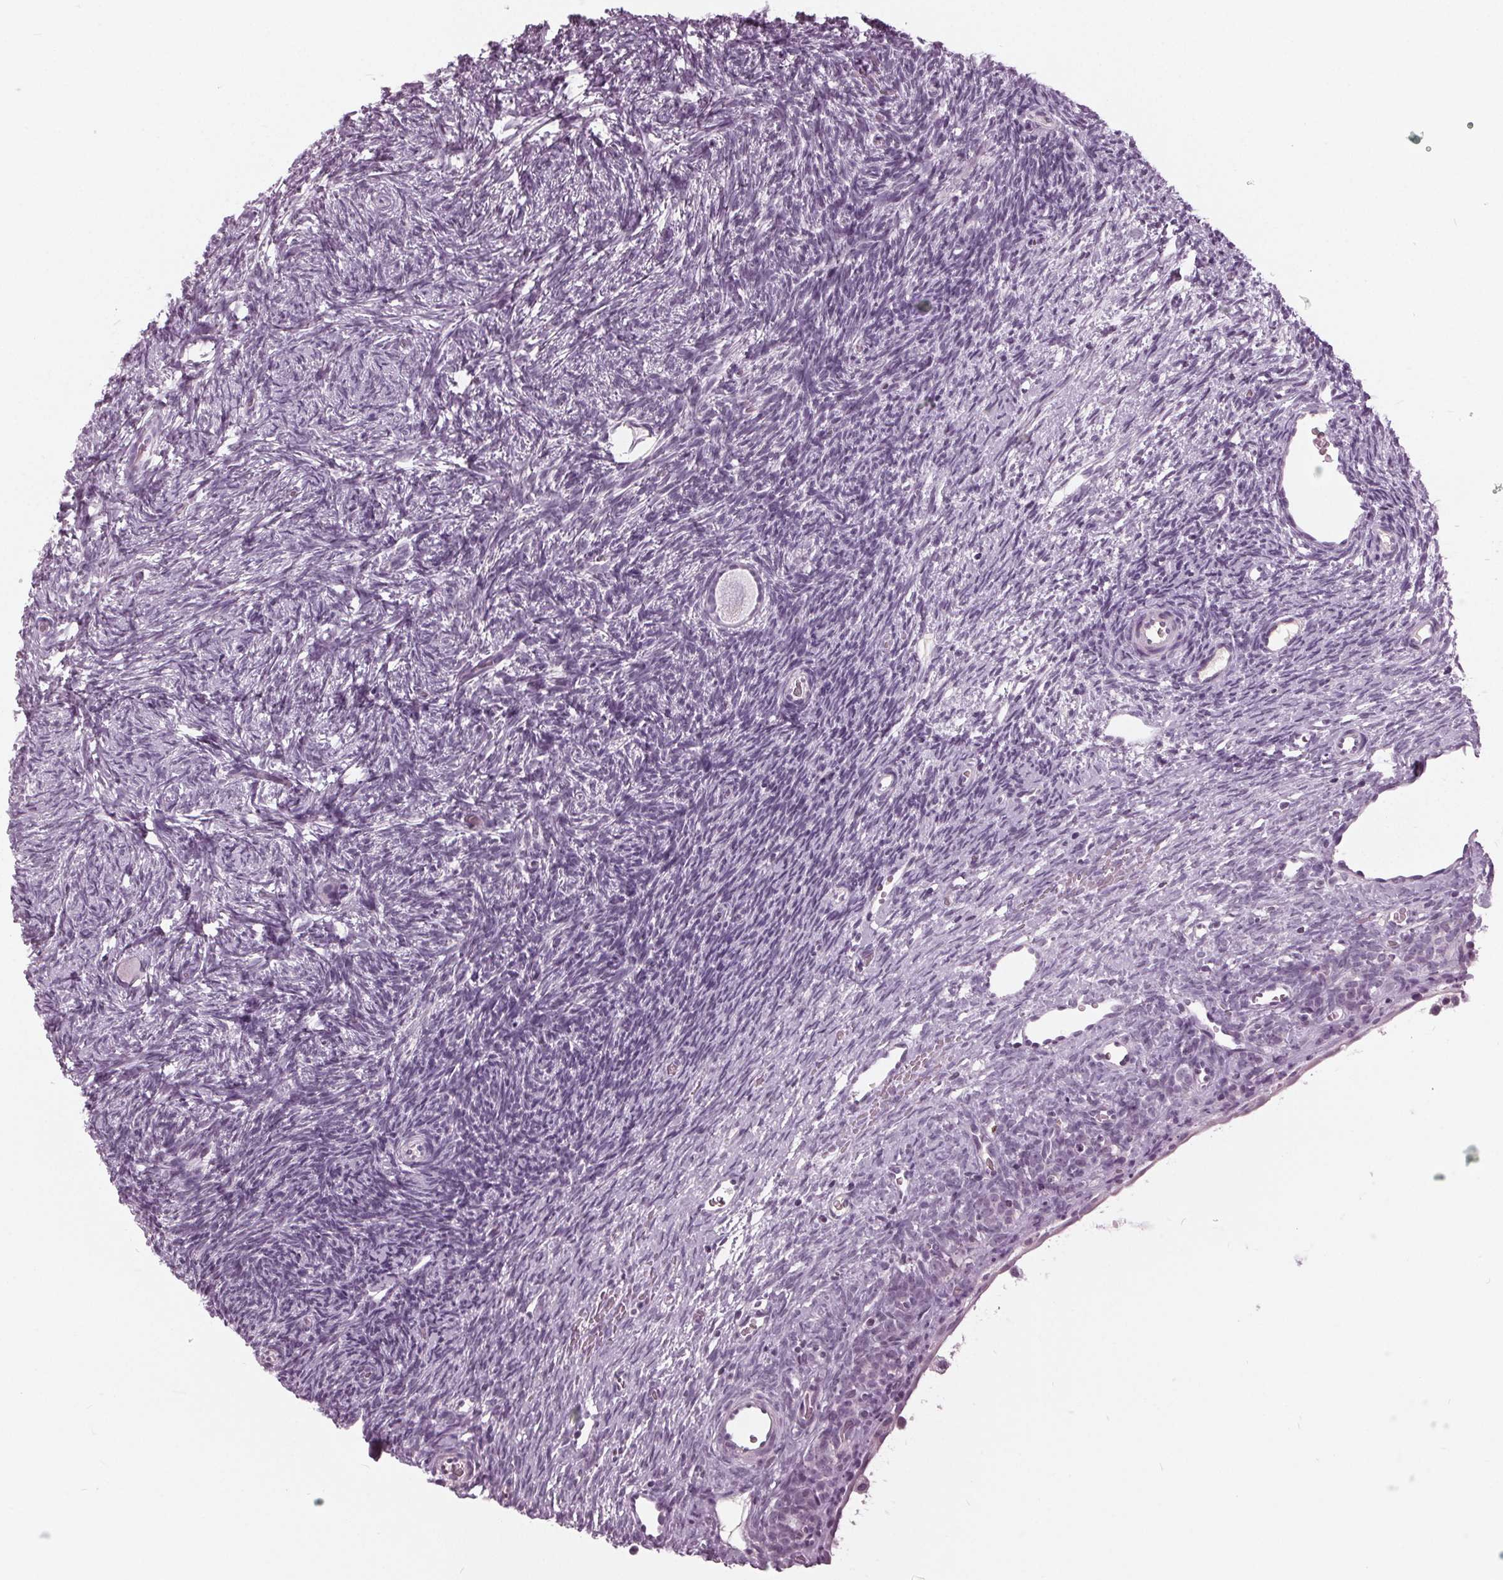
{"staining": {"intensity": "negative", "quantity": "none", "location": "none"}, "tissue": "ovary", "cell_type": "Follicle cells", "image_type": "normal", "snomed": [{"axis": "morphology", "description": "Normal tissue, NOS"}, {"axis": "topography", "description": "Ovary"}], "caption": "A histopathology image of human ovary is negative for staining in follicle cells. (Stains: DAB (3,3'-diaminobenzidine) immunohistochemistry (IHC) with hematoxylin counter stain, Microscopy: brightfield microscopy at high magnification).", "gene": "SLC9A4", "patient": {"sex": "female", "age": 34}}